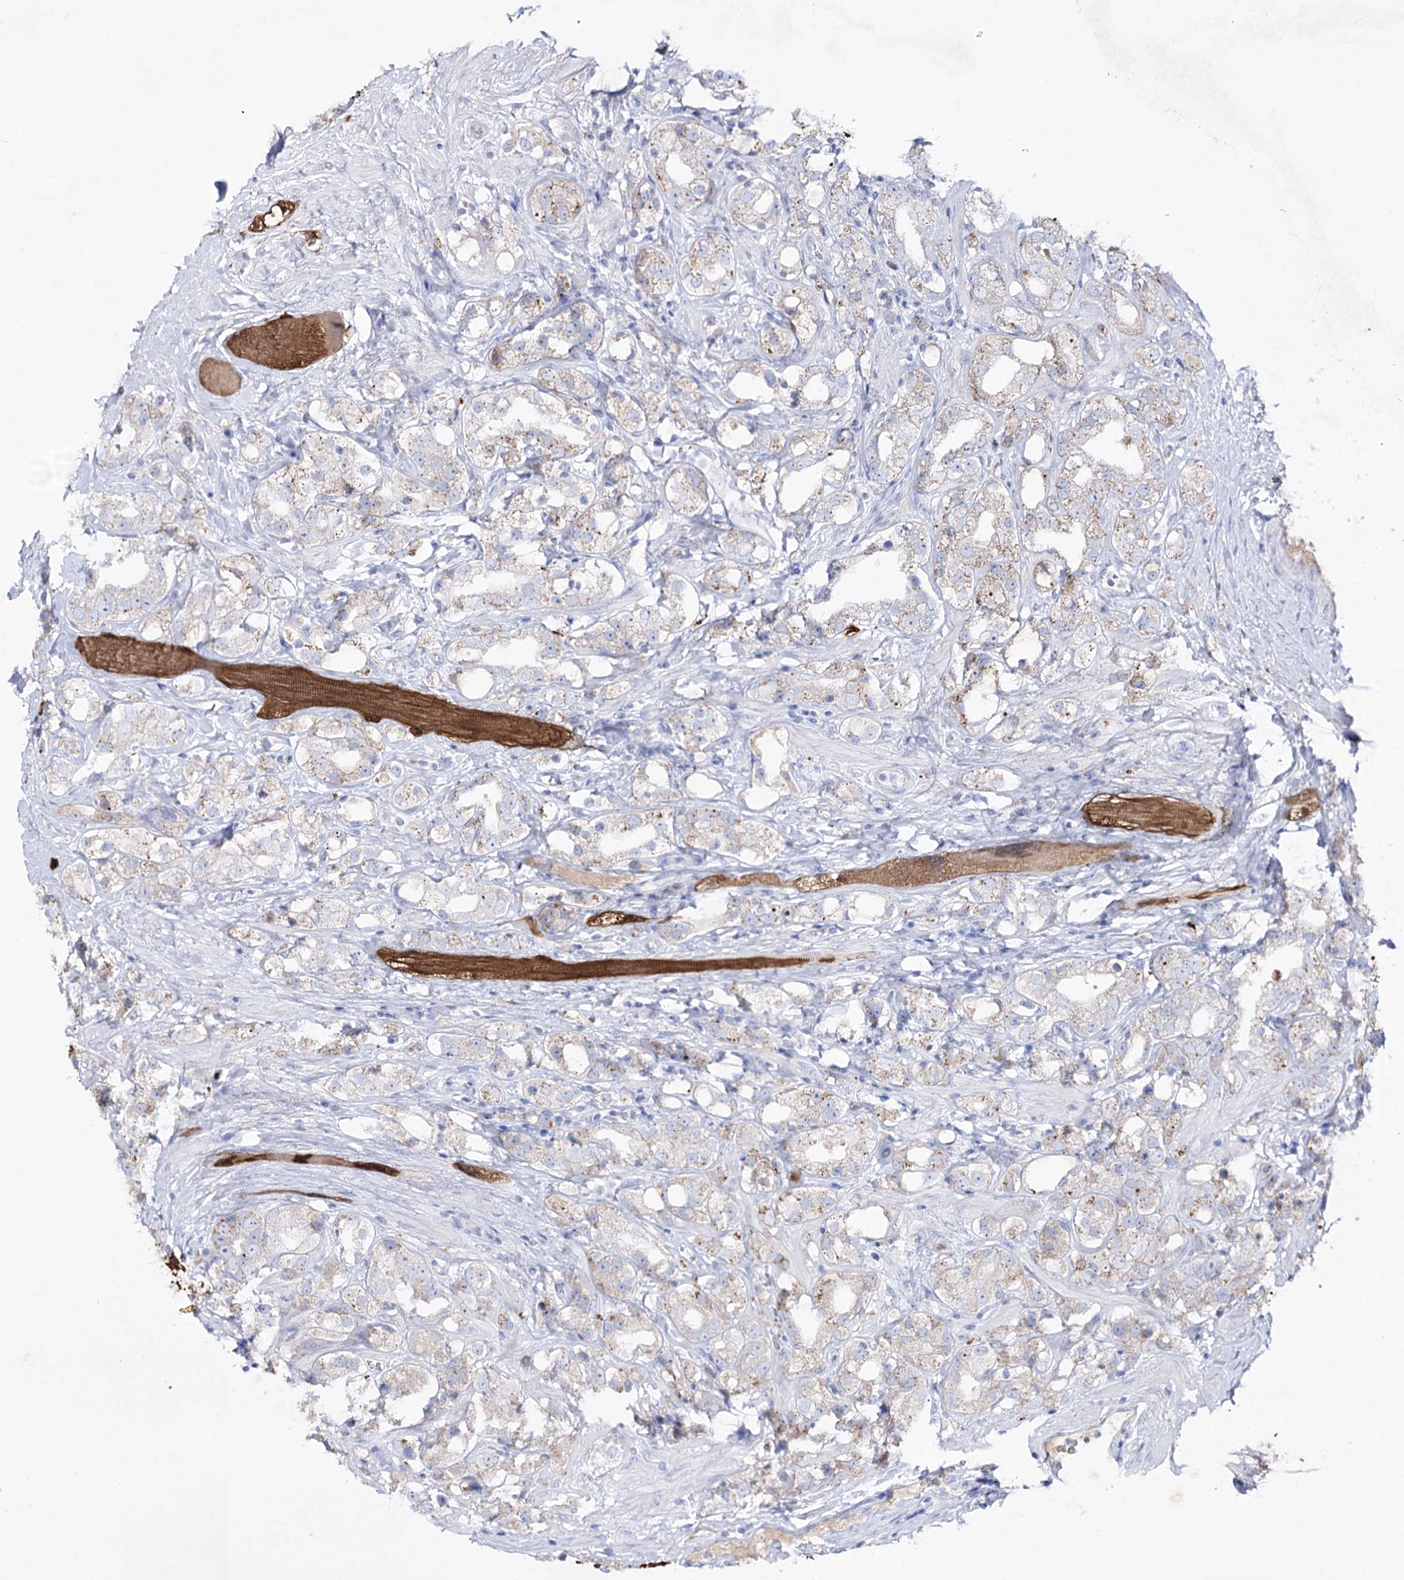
{"staining": {"intensity": "weak", "quantity": "25%-75%", "location": "cytoplasmic/membranous"}, "tissue": "prostate cancer", "cell_type": "Tumor cells", "image_type": "cancer", "snomed": [{"axis": "morphology", "description": "Adenocarcinoma, NOS"}, {"axis": "topography", "description": "Prostate"}], "caption": "A high-resolution image shows immunohistochemistry (IHC) staining of prostate cancer (adenocarcinoma), which shows weak cytoplasmic/membranous staining in about 25%-75% of tumor cells.", "gene": "NAGLU", "patient": {"sex": "male", "age": 79}}